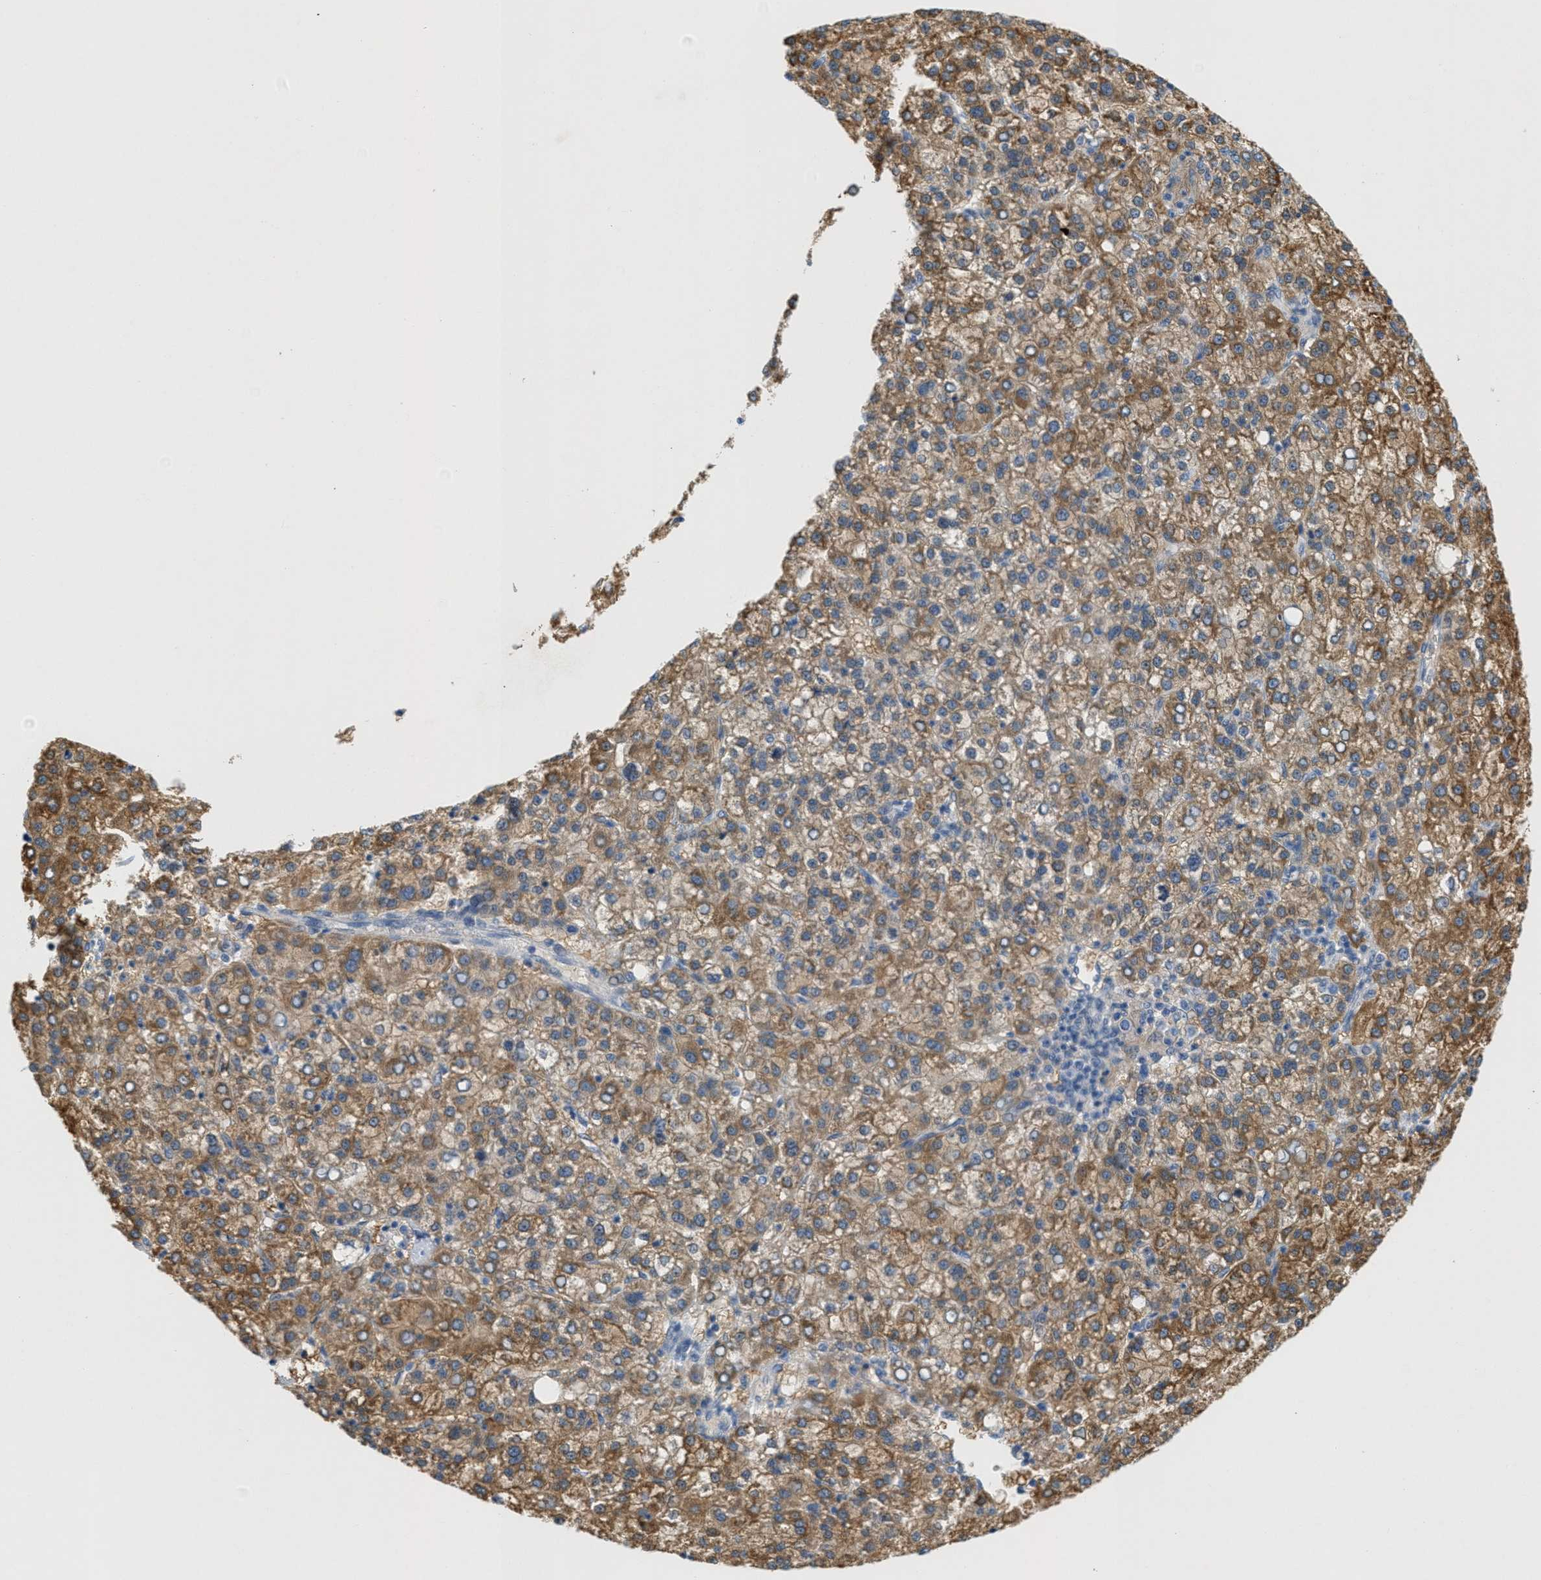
{"staining": {"intensity": "moderate", "quantity": ">75%", "location": "cytoplasmic/membranous"}, "tissue": "liver cancer", "cell_type": "Tumor cells", "image_type": "cancer", "snomed": [{"axis": "morphology", "description": "Carcinoma, Hepatocellular, NOS"}, {"axis": "topography", "description": "Liver"}], "caption": "Immunohistochemical staining of human hepatocellular carcinoma (liver) exhibits medium levels of moderate cytoplasmic/membranous protein positivity in approximately >75% of tumor cells. (brown staining indicates protein expression, while blue staining denotes nuclei).", "gene": "HS3ST2", "patient": {"sex": "female", "age": 58}}